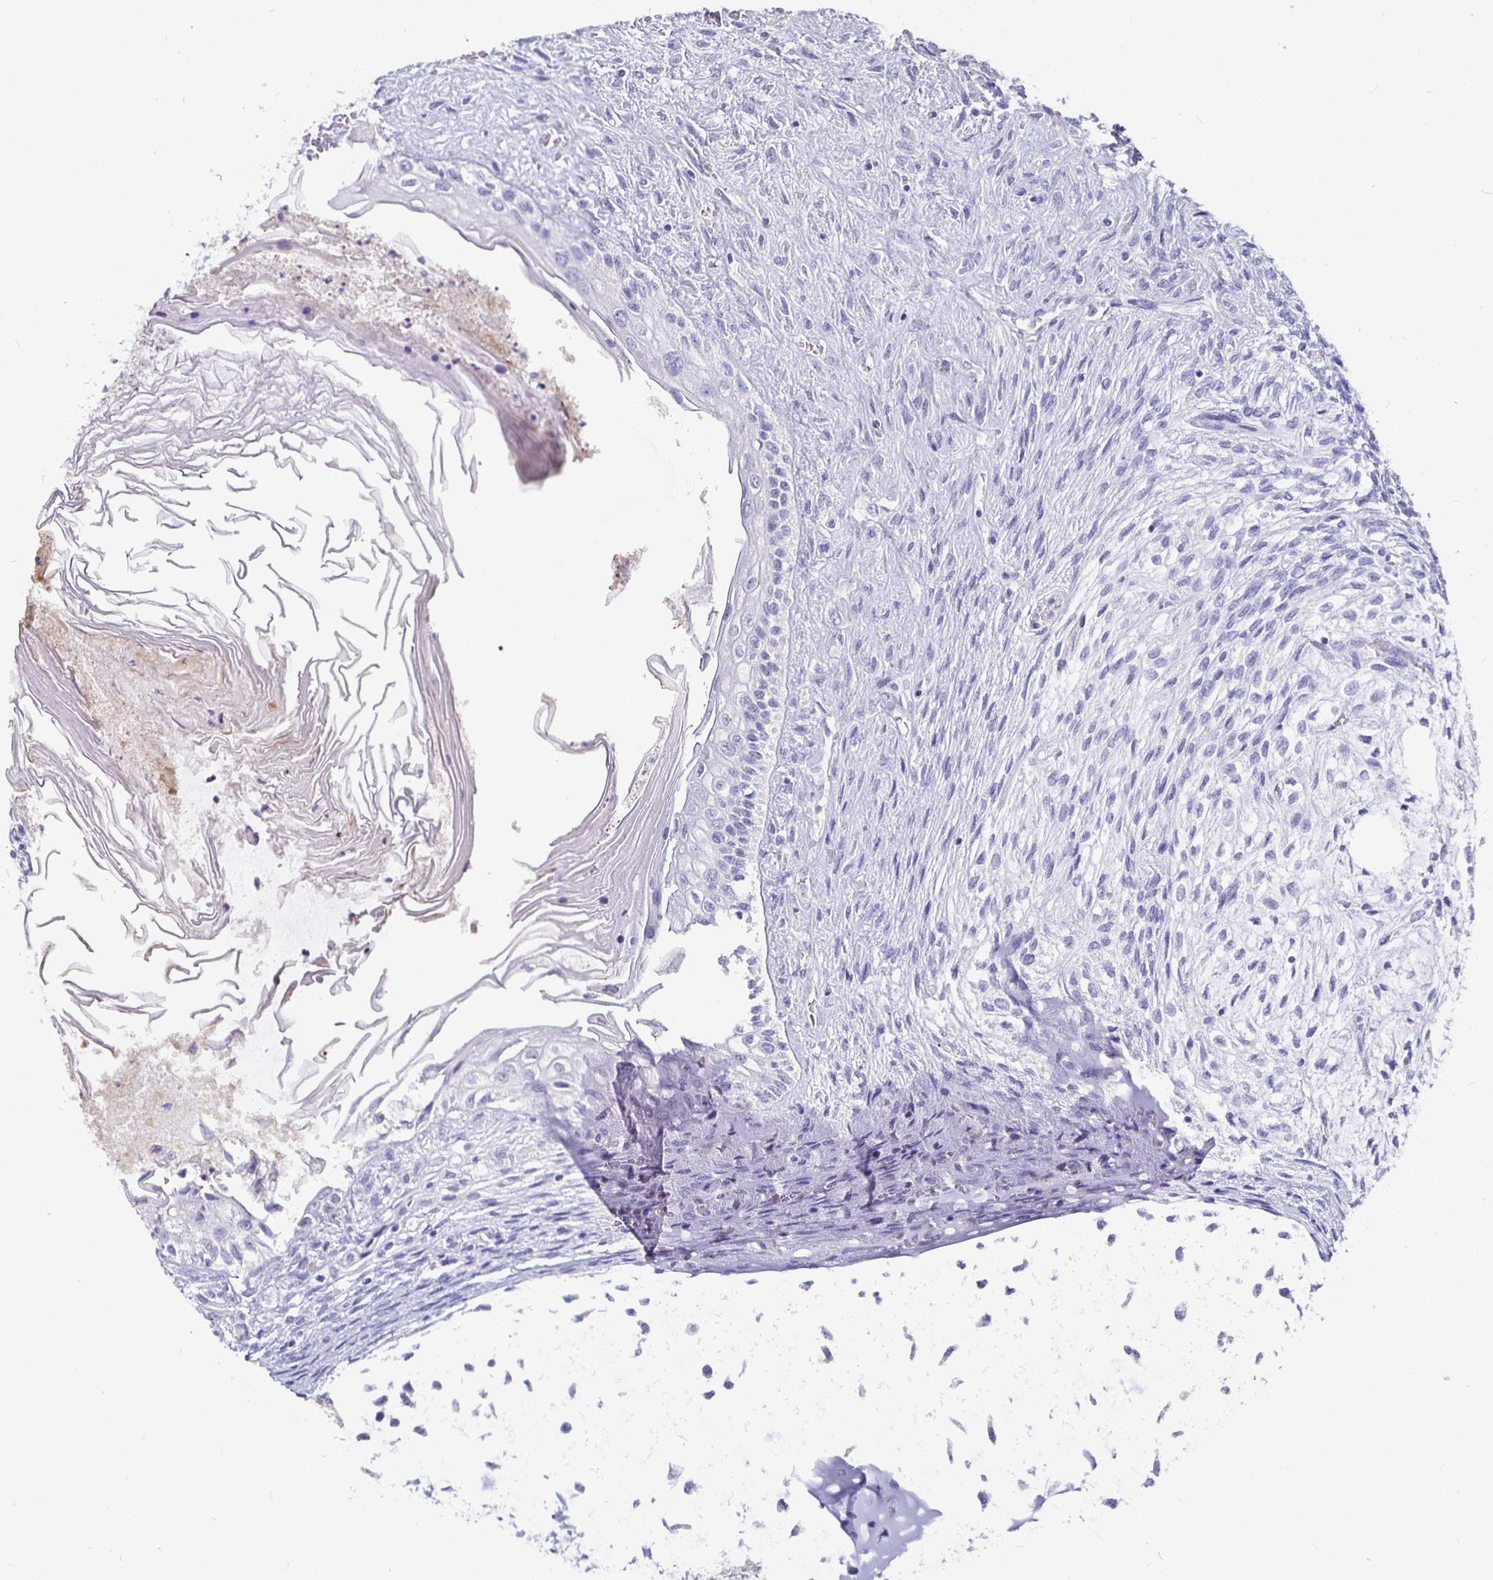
{"staining": {"intensity": "negative", "quantity": "none", "location": "none"}, "tissue": "testis cancer", "cell_type": "Tumor cells", "image_type": "cancer", "snomed": [{"axis": "morphology", "description": "Carcinoma, Embryonal, NOS"}, {"axis": "topography", "description": "Testis"}], "caption": "Tumor cells show no significant staining in testis embryonal carcinoma.", "gene": "GPX4", "patient": {"sex": "male", "age": 37}}